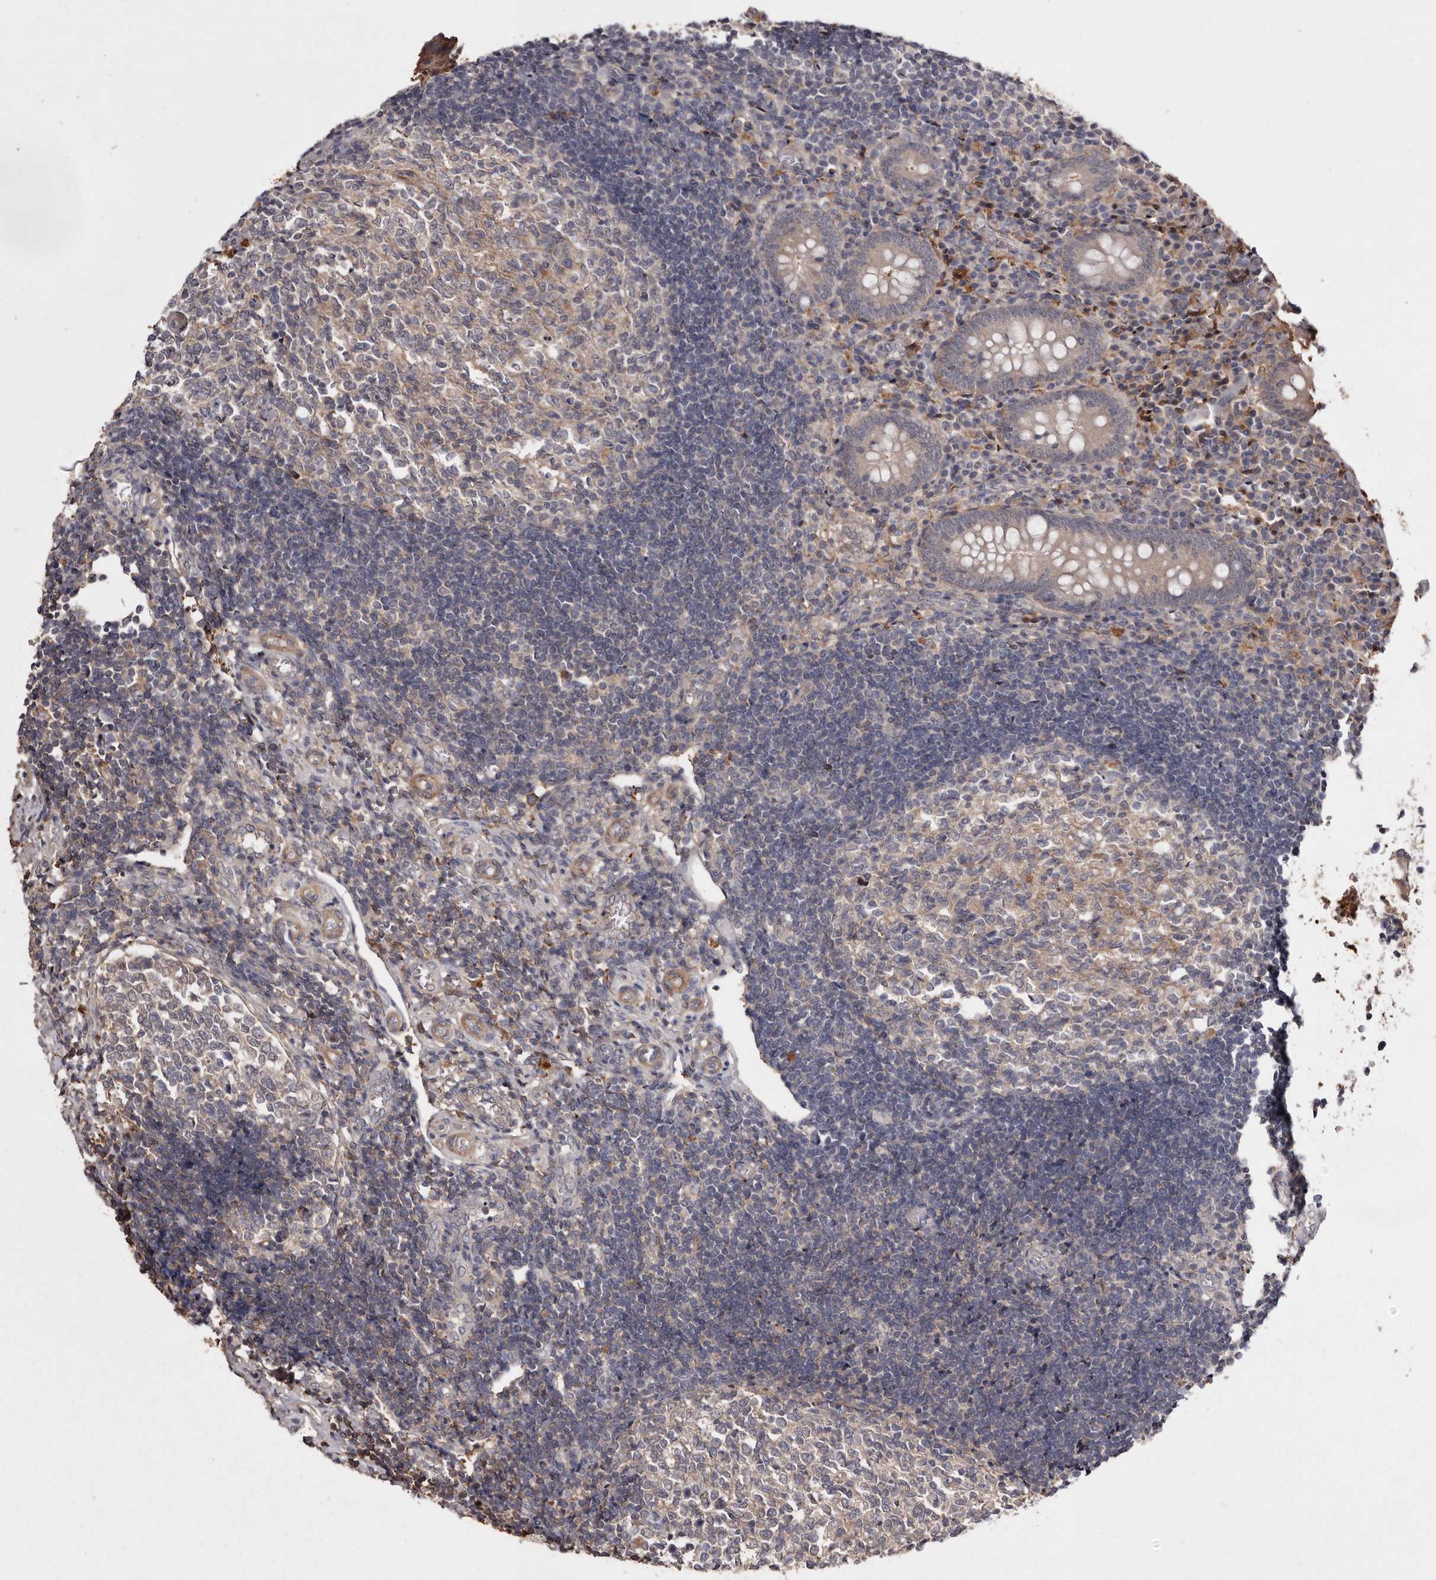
{"staining": {"intensity": "moderate", "quantity": "25%-75%", "location": "cytoplasmic/membranous"}, "tissue": "appendix", "cell_type": "Glandular cells", "image_type": "normal", "snomed": [{"axis": "morphology", "description": "Normal tissue, NOS"}, {"axis": "topography", "description": "Appendix"}], "caption": "Appendix stained for a protein displays moderate cytoplasmic/membranous positivity in glandular cells.", "gene": "CYP1B1", "patient": {"sex": "female", "age": 17}}